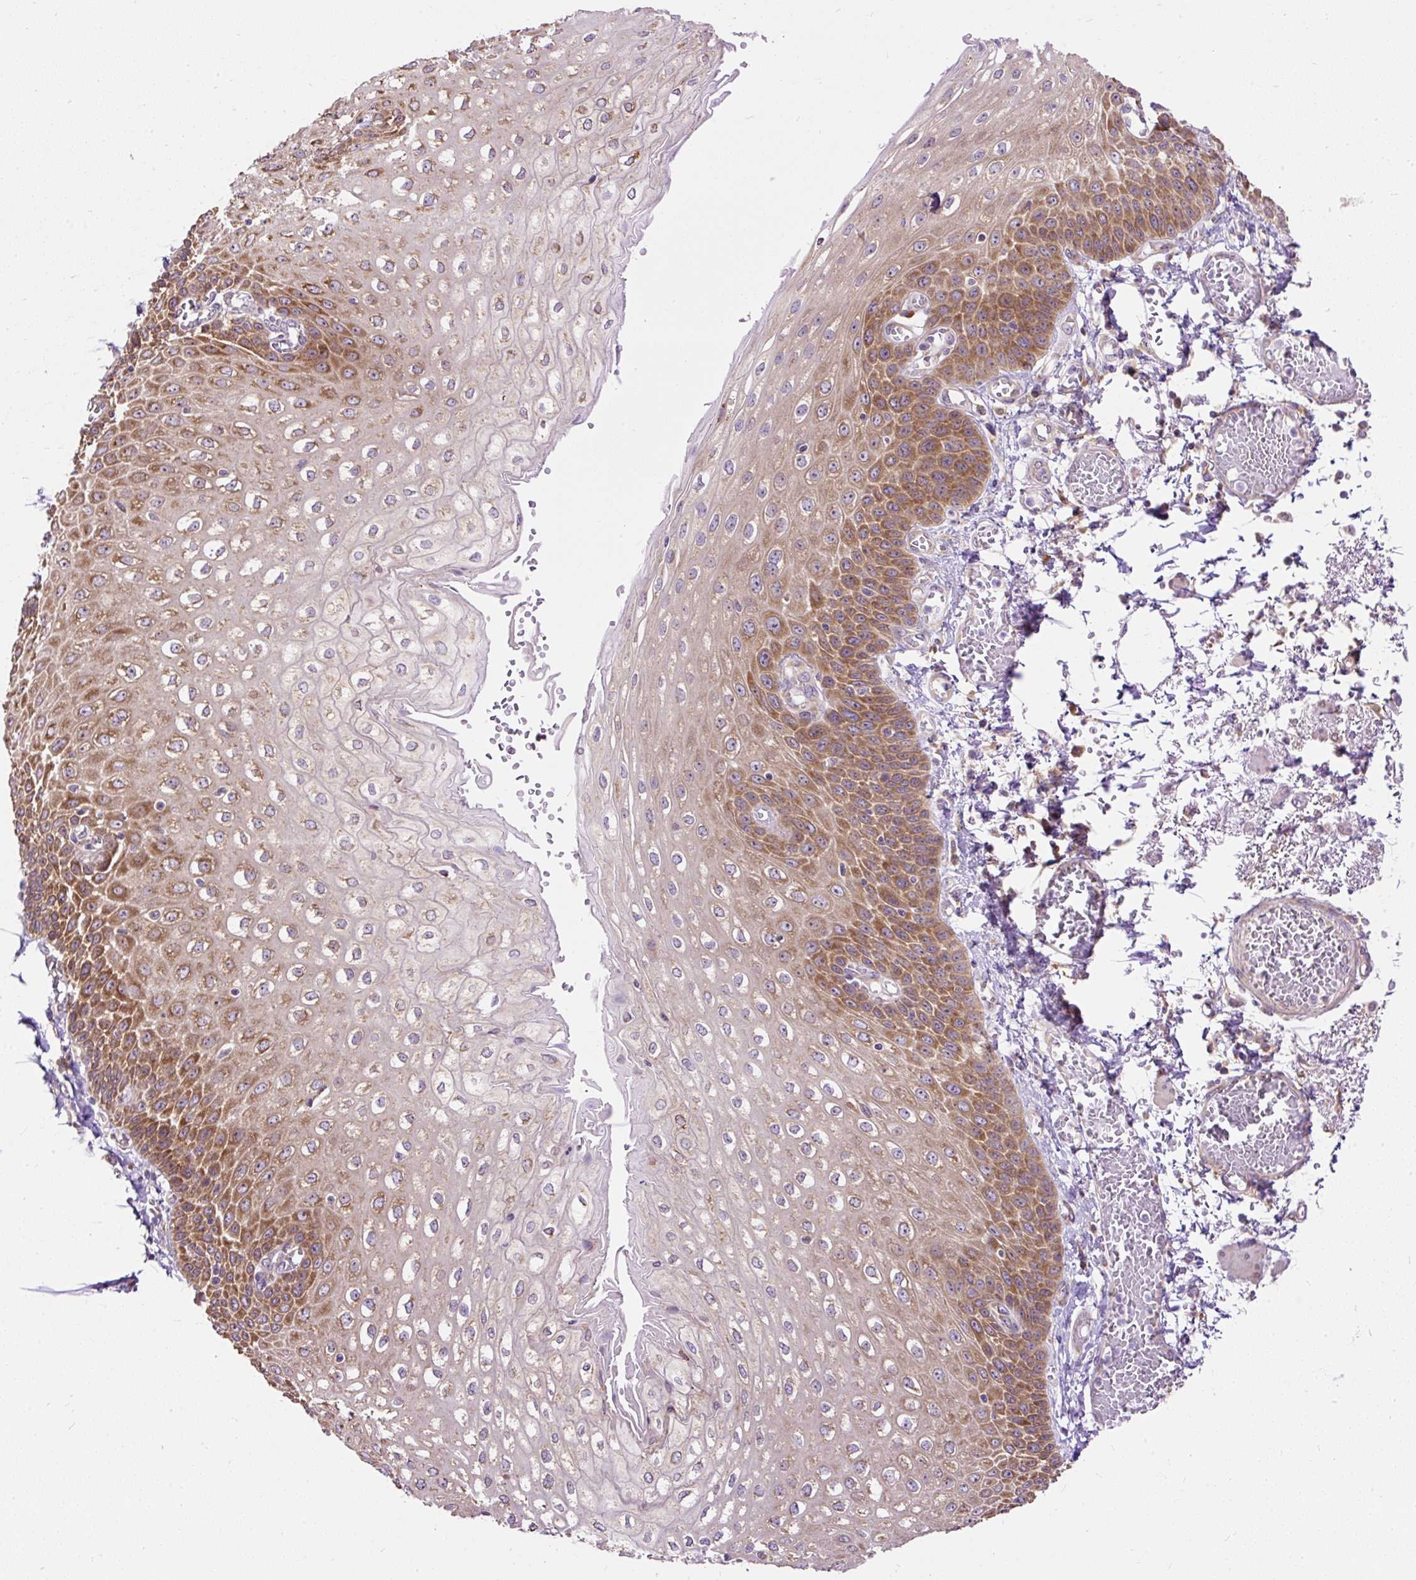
{"staining": {"intensity": "strong", "quantity": "25%-75%", "location": "cytoplasmic/membranous"}, "tissue": "esophagus", "cell_type": "Squamous epithelial cells", "image_type": "normal", "snomed": [{"axis": "morphology", "description": "Normal tissue, NOS"}, {"axis": "morphology", "description": "Adenocarcinoma, NOS"}, {"axis": "topography", "description": "Esophagus"}], "caption": "An image of esophagus stained for a protein reveals strong cytoplasmic/membranous brown staining in squamous epithelial cells.", "gene": "RPS5", "patient": {"sex": "male", "age": 81}}